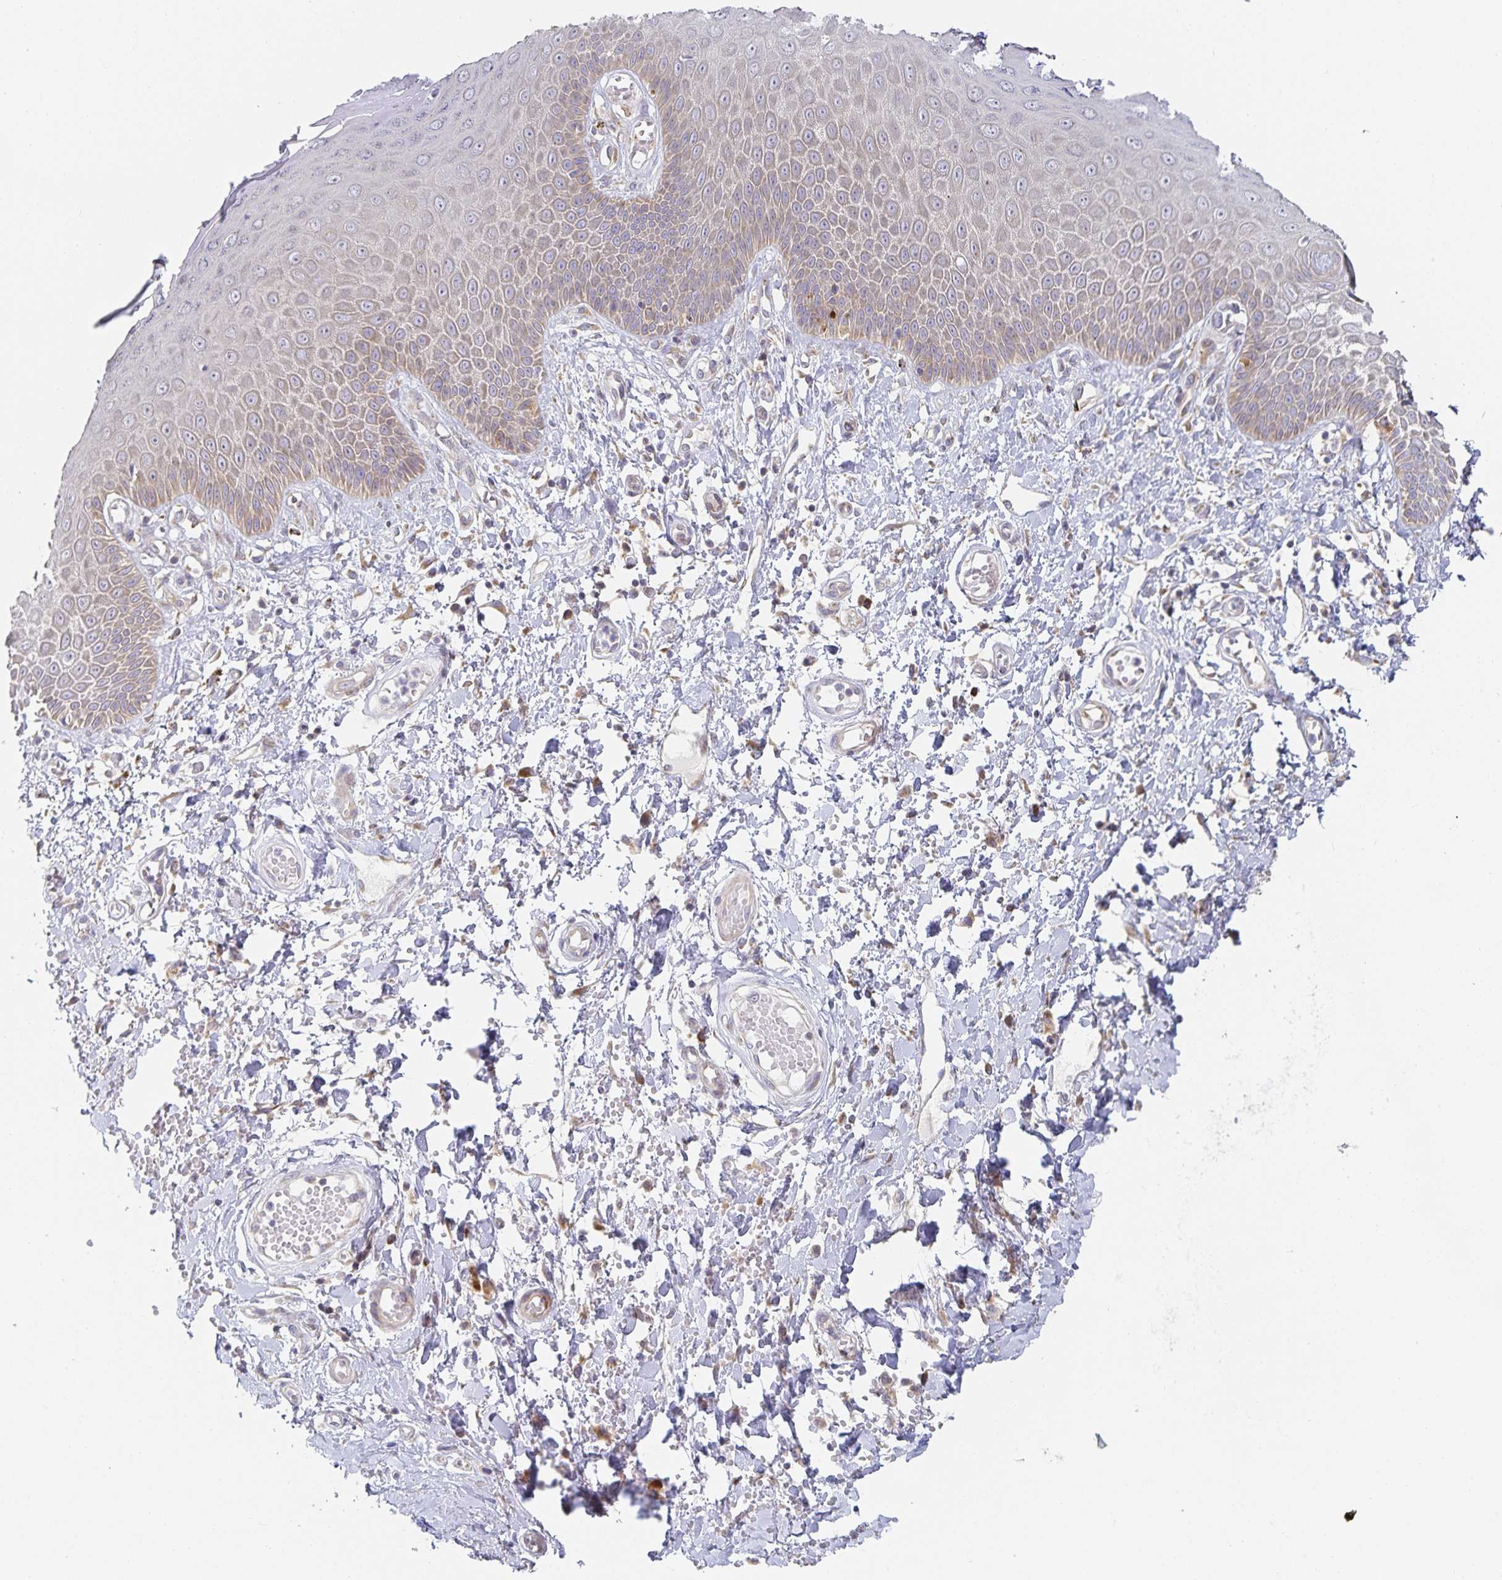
{"staining": {"intensity": "moderate", "quantity": "25%-75%", "location": "cytoplasmic/membranous"}, "tissue": "skin", "cell_type": "Epidermal cells", "image_type": "normal", "snomed": [{"axis": "morphology", "description": "Normal tissue, NOS"}, {"axis": "topography", "description": "Anal"}, {"axis": "topography", "description": "Peripheral nerve tissue"}], "caption": "The photomicrograph displays staining of normal skin, revealing moderate cytoplasmic/membranous protein staining (brown color) within epidermal cells.", "gene": "NOMO1", "patient": {"sex": "male", "age": 78}}